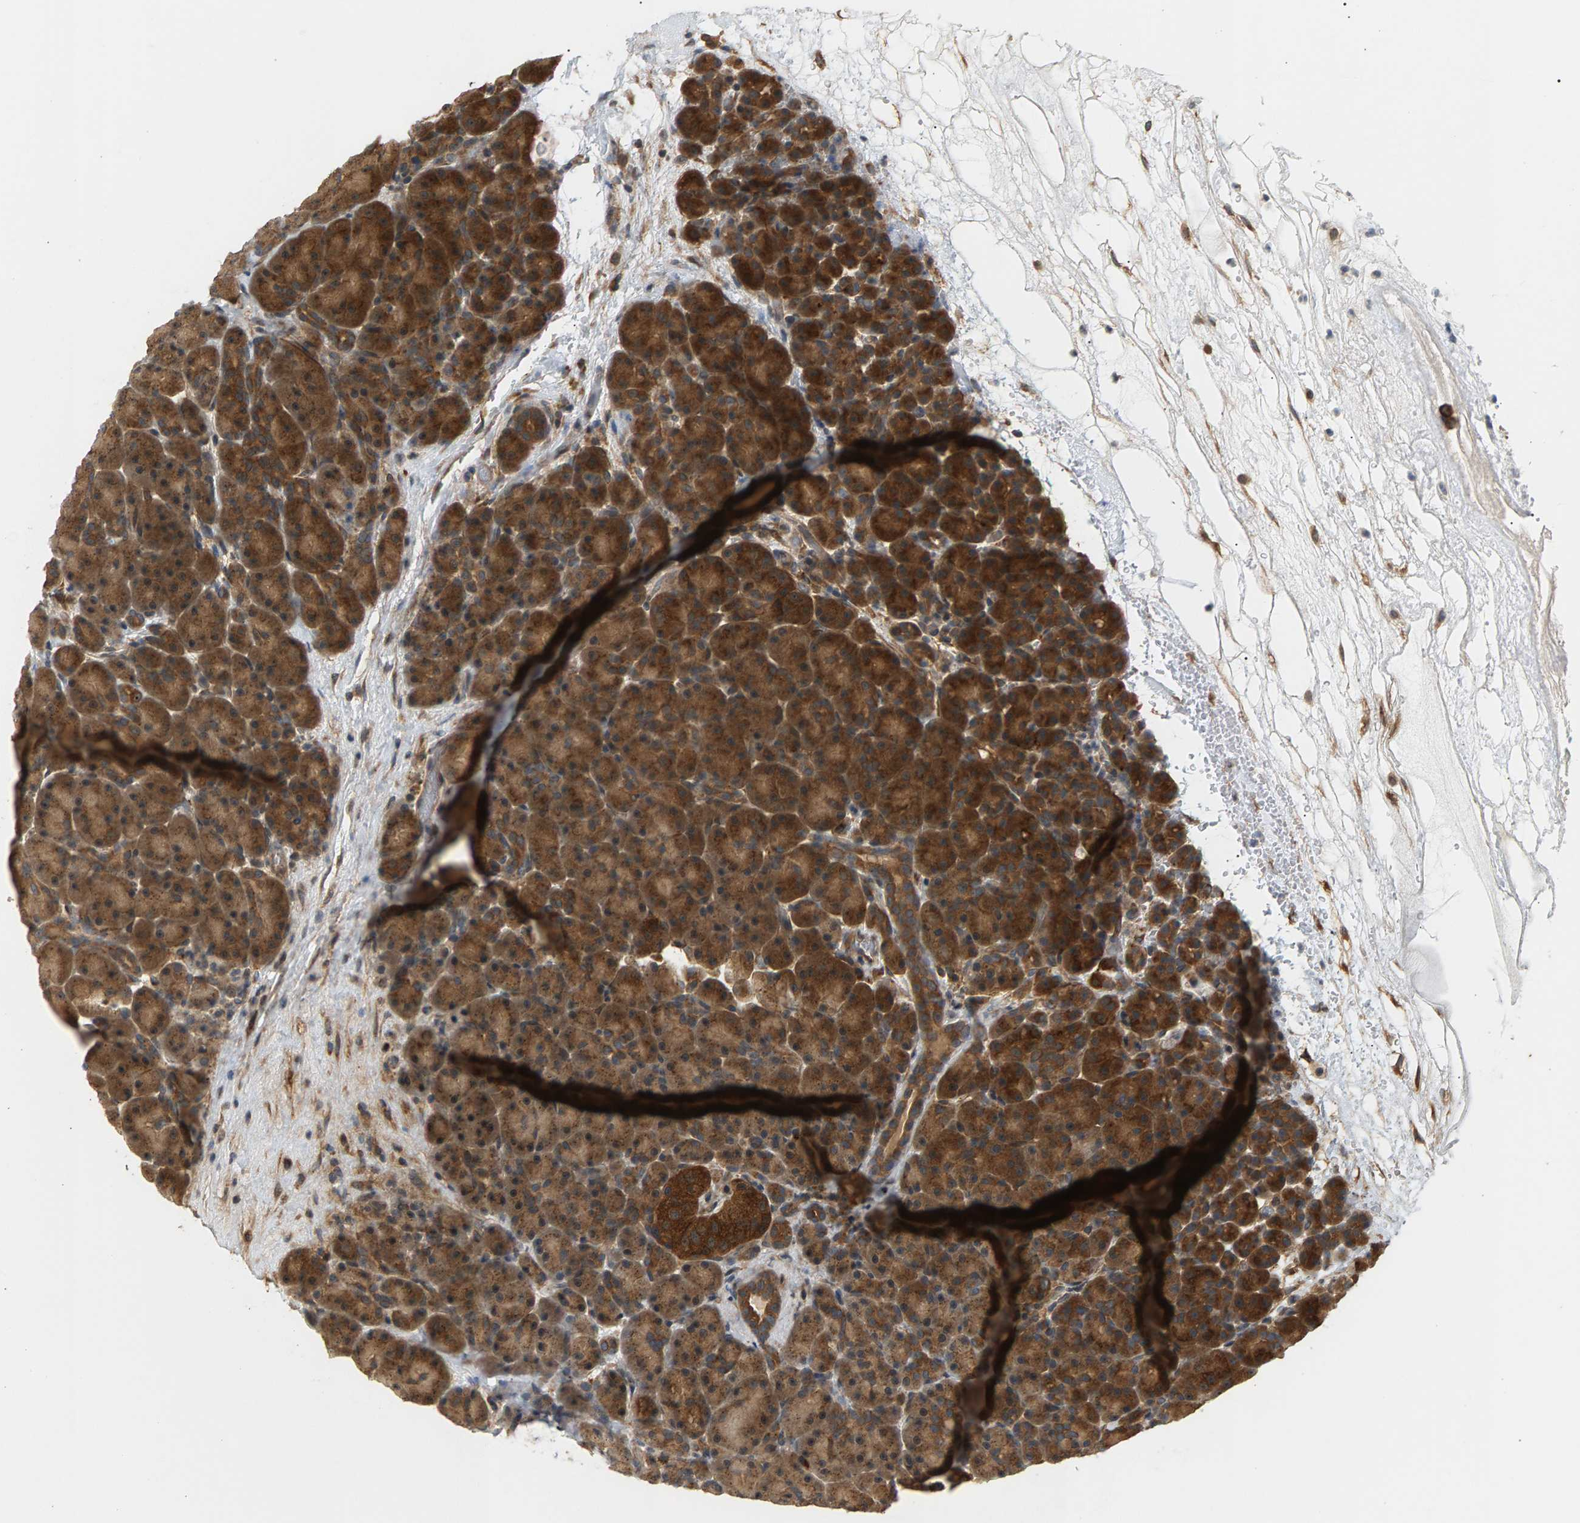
{"staining": {"intensity": "strong", "quantity": ">75%", "location": "cytoplasmic/membranous"}, "tissue": "pancreas", "cell_type": "Exocrine glandular cells", "image_type": "normal", "snomed": [{"axis": "morphology", "description": "Normal tissue, NOS"}, {"axis": "topography", "description": "Pancreas"}], "caption": "An image of pancreas stained for a protein reveals strong cytoplasmic/membranous brown staining in exocrine glandular cells.", "gene": "MAP2K5", "patient": {"sex": "male", "age": 66}}